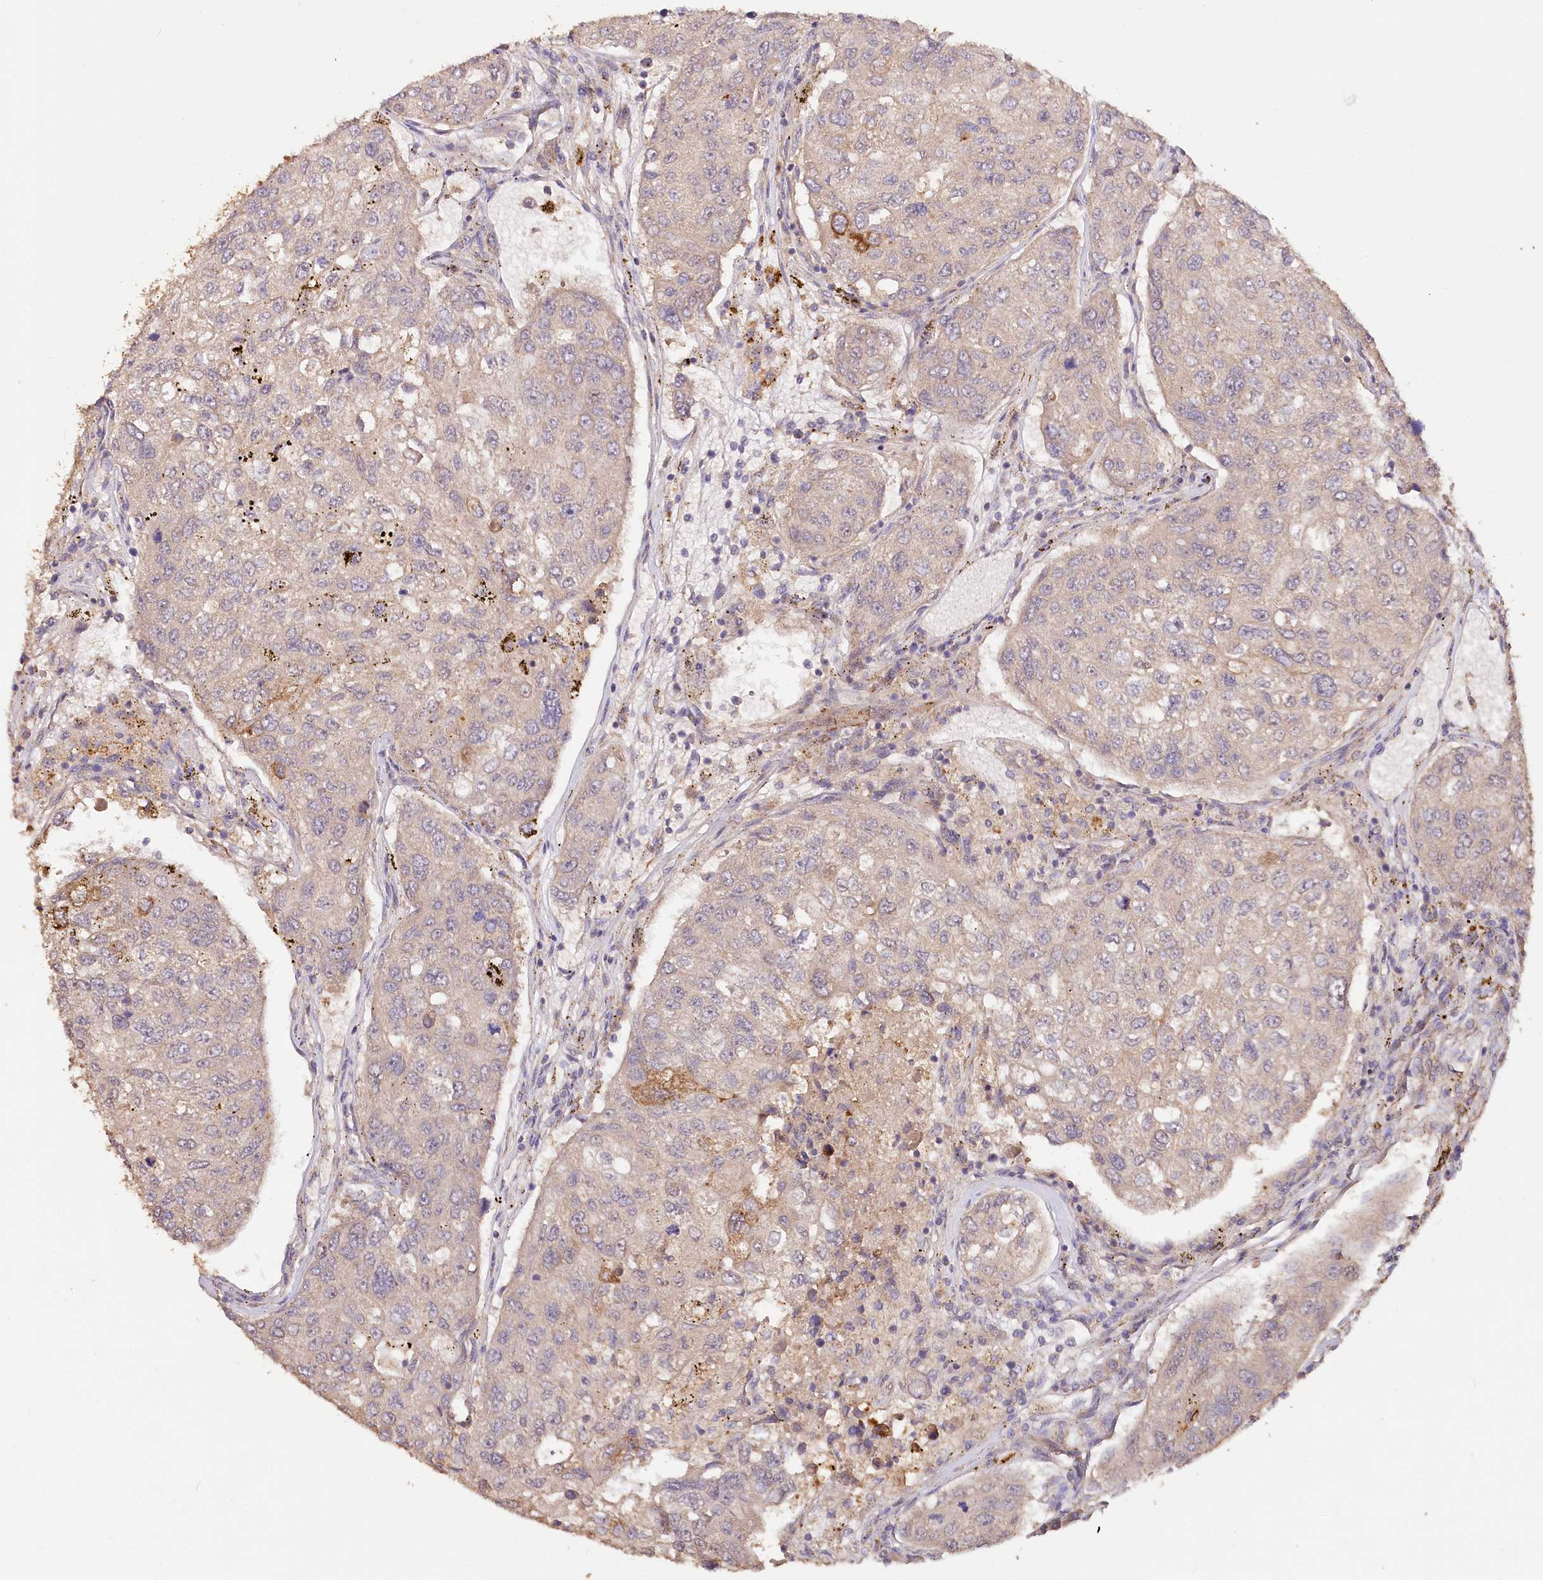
{"staining": {"intensity": "weak", "quantity": "<25%", "location": "cytoplasmic/membranous"}, "tissue": "urothelial cancer", "cell_type": "Tumor cells", "image_type": "cancer", "snomed": [{"axis": "morphology", "description": "Urothelial carcinoma, High grade"}, {"axis": "topography", "description": "Lymph node"}, {"axis": "topography", "description": "Urinary bladder"}], "caption": "Immunohistochemical staining of urothelial cancer exhibits no significant expression in tumor cells.", "gene": "IRAK1BP1", "patient": {"sex": "male", "age": 51}}